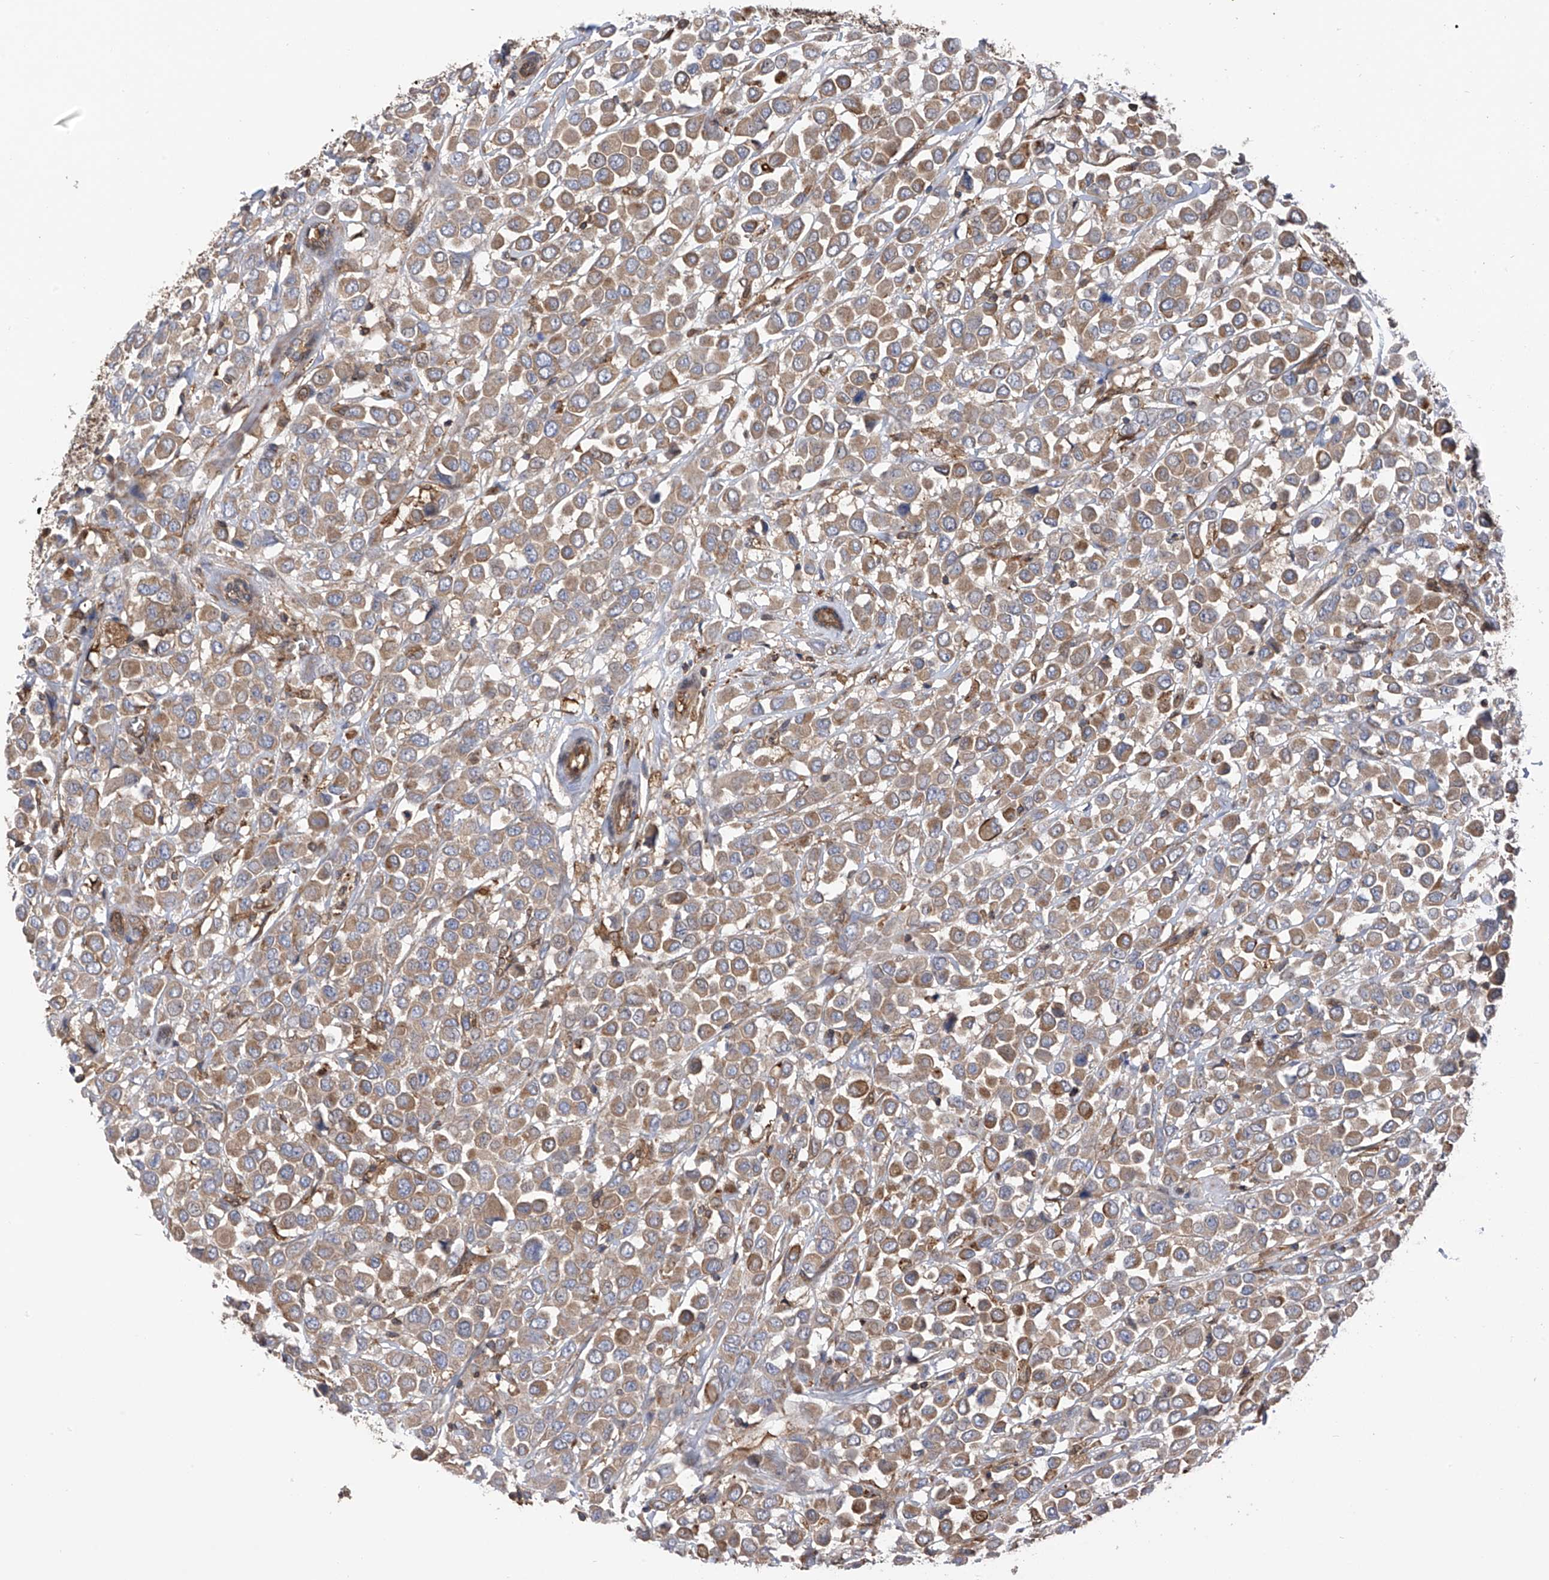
{"staining": {"intensity": "moderate", "quantity": ">75%", "location": "cytoplasmic/membranous"}, "tissue": "breast cancer", "cell_type": "Tumor cells", "image_type": "cancer", "snomed": [{"axis": "morphology", "description": "Duct carcinoma"}, {"axis": "topography", "description": "Breast"}], "caption": "Breast infiltrating ductal carcinoma stained for a protein (brown) displays moderate cytoplasmic/membranous positive staining in about >75% of tumor cells.", "gene": "CHPF", "patient": {"sex": "female", "age": 61}}